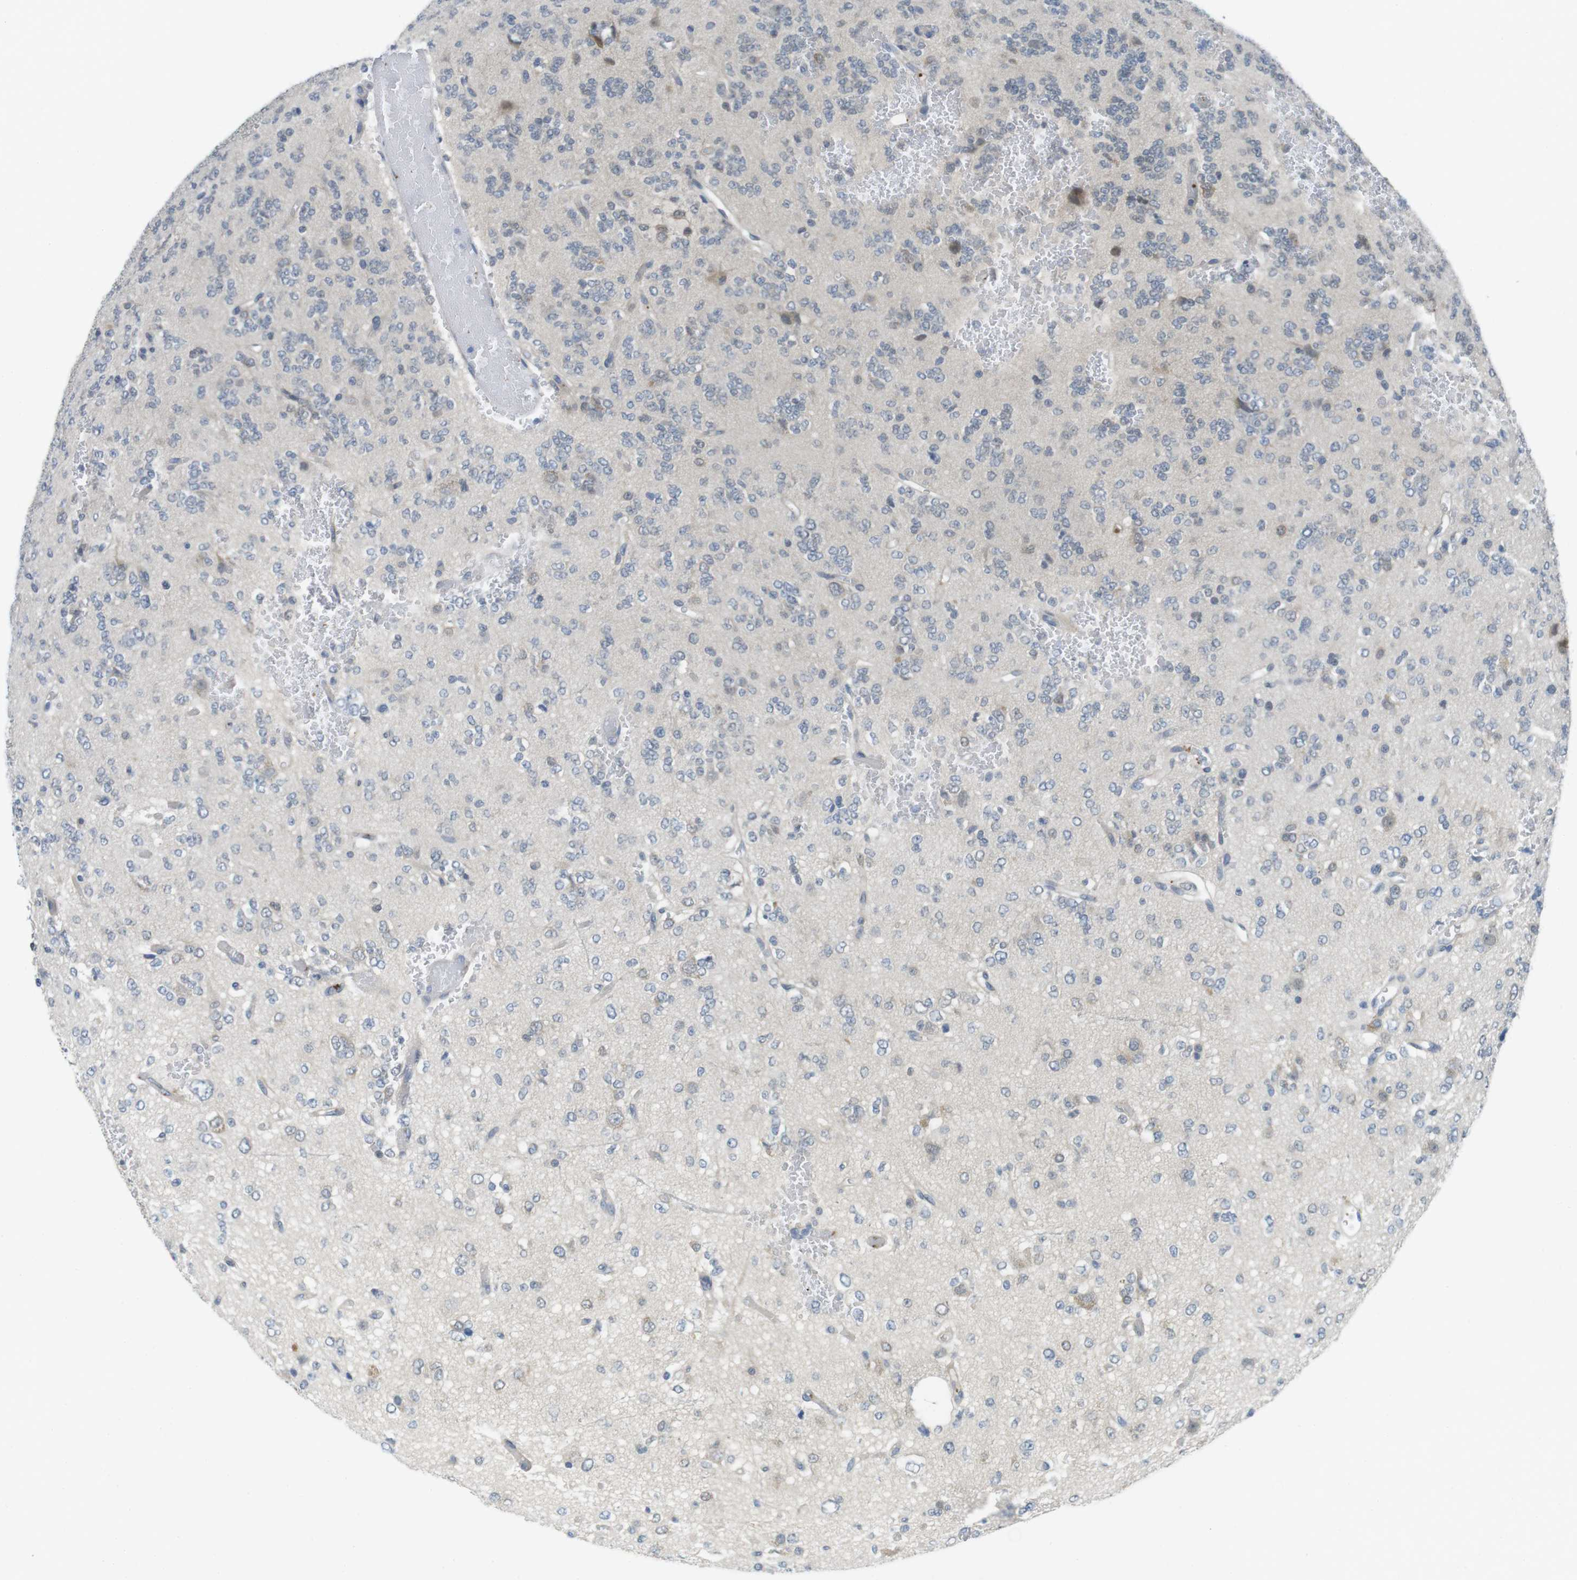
{"staining": {"intensity": "moderate", "quantity": "<25%", "location": "cytoplasmic/membranous"}, "tissue": "glioma", "cell_type": "Tumor cells", "image_type": "cancer", "snomed": [{"axis": "morphology", "description": "Glioma, malignant, Low grade"}, {"axis": "topography", "description": "Brain"}], "caption": "The histopathology image reveals staining of malignant glioma (low-grade), revealing moderate cytoplasmic/membranous protein expression (brown color) within tumor cells. (DAB IHC, brown staining for protein, blue staining for nuclei).", "gene": "CASP2", "patient": {"sex": "male", "age": 38}}